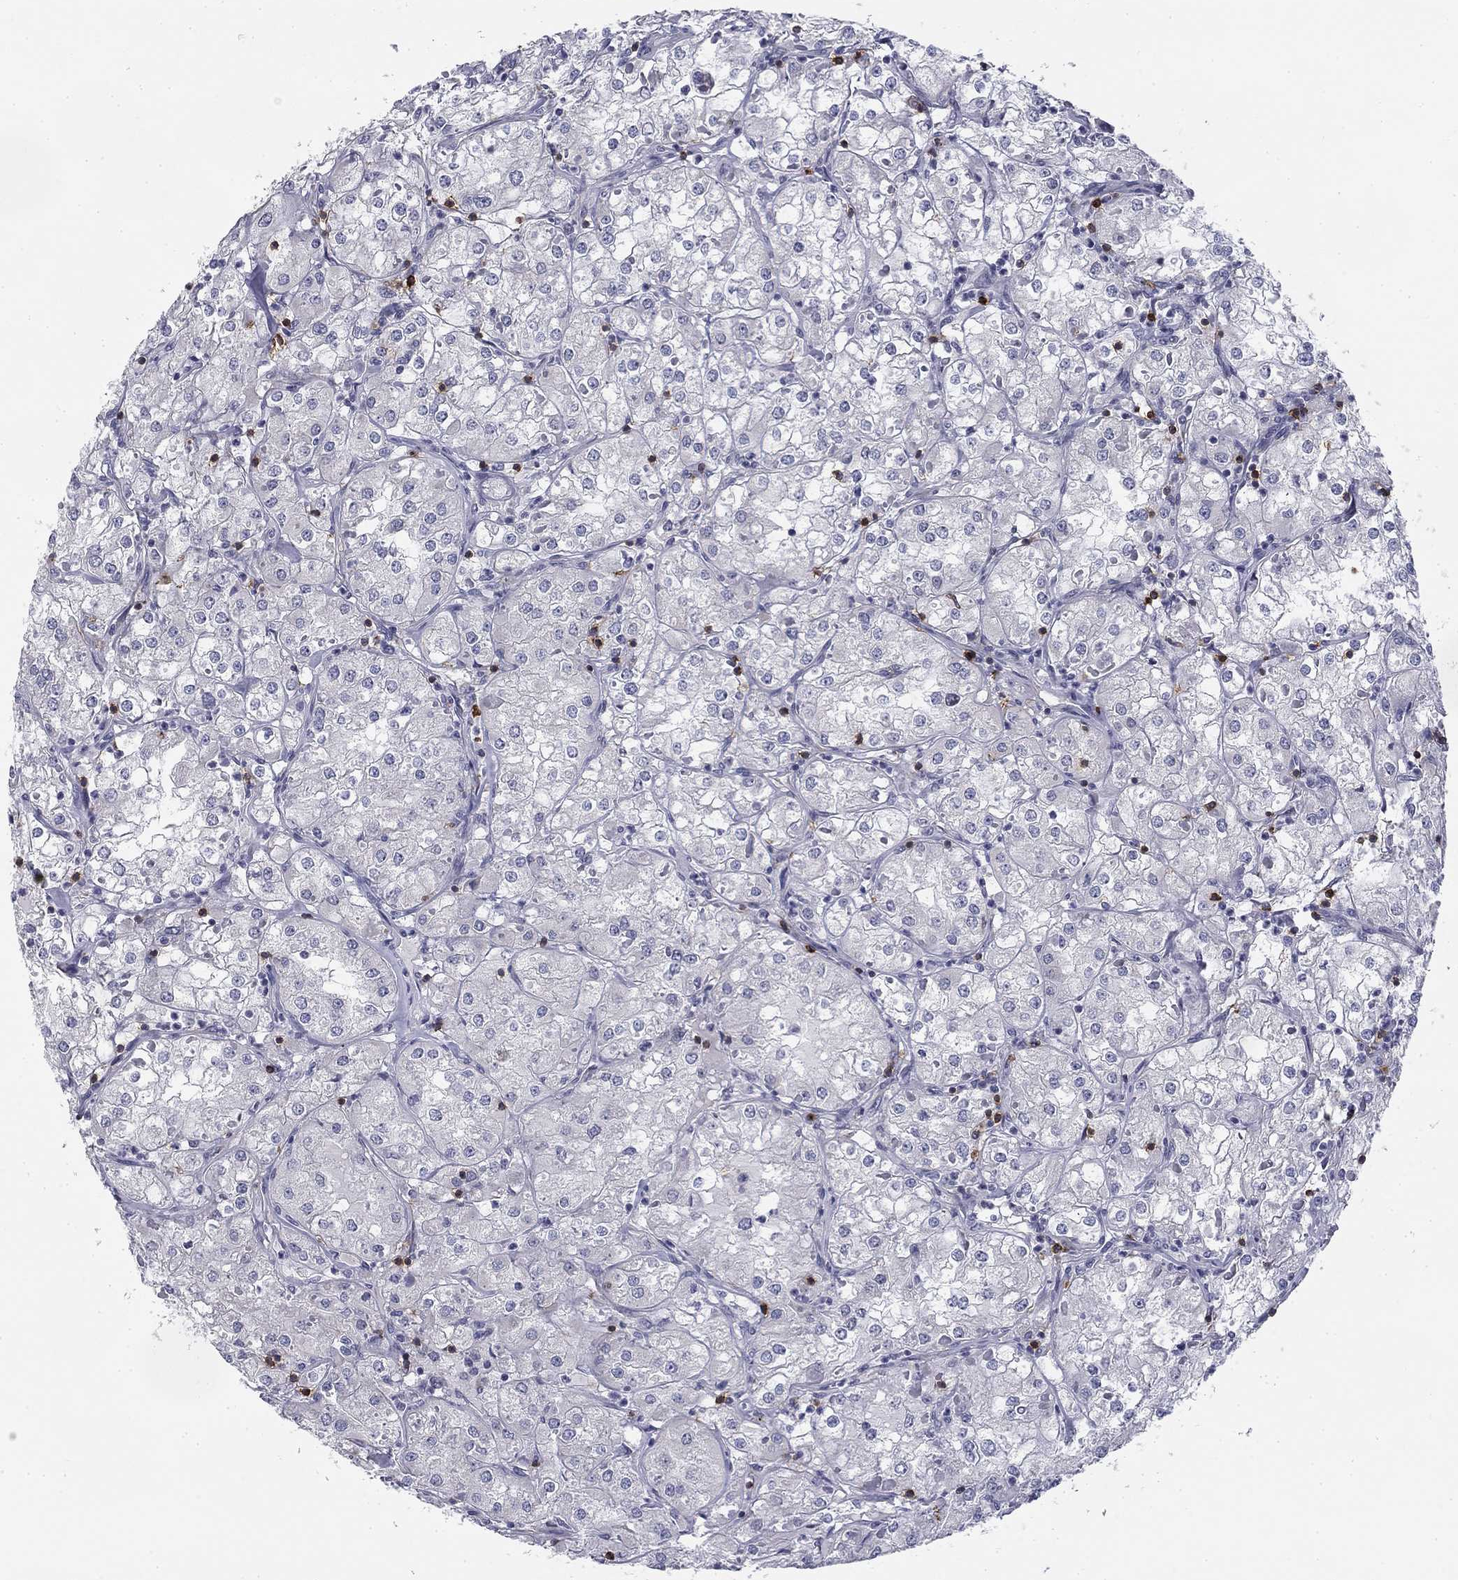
{"staining": {"intensity": "negative", "quantity": "none", "location": "none"}, "tissue": "renal cancer", "cell_type": "Tumor cells", "image_type": "cancer", "snomed": [{"axis": "morphology", "description": "Adenocarcinoma, NOS"}, {"axis": "topography", "description": "Kidney"}], "caption": "This histopathology image is of adenocarcinoma (renal) stained with immunohistochemistry to label a protein in brown with the nuclei are counter-stained blue. There is no positivity in tumor cells.", "gene": "TRAT1", "patient": {"sex": "male", "age": 77}}